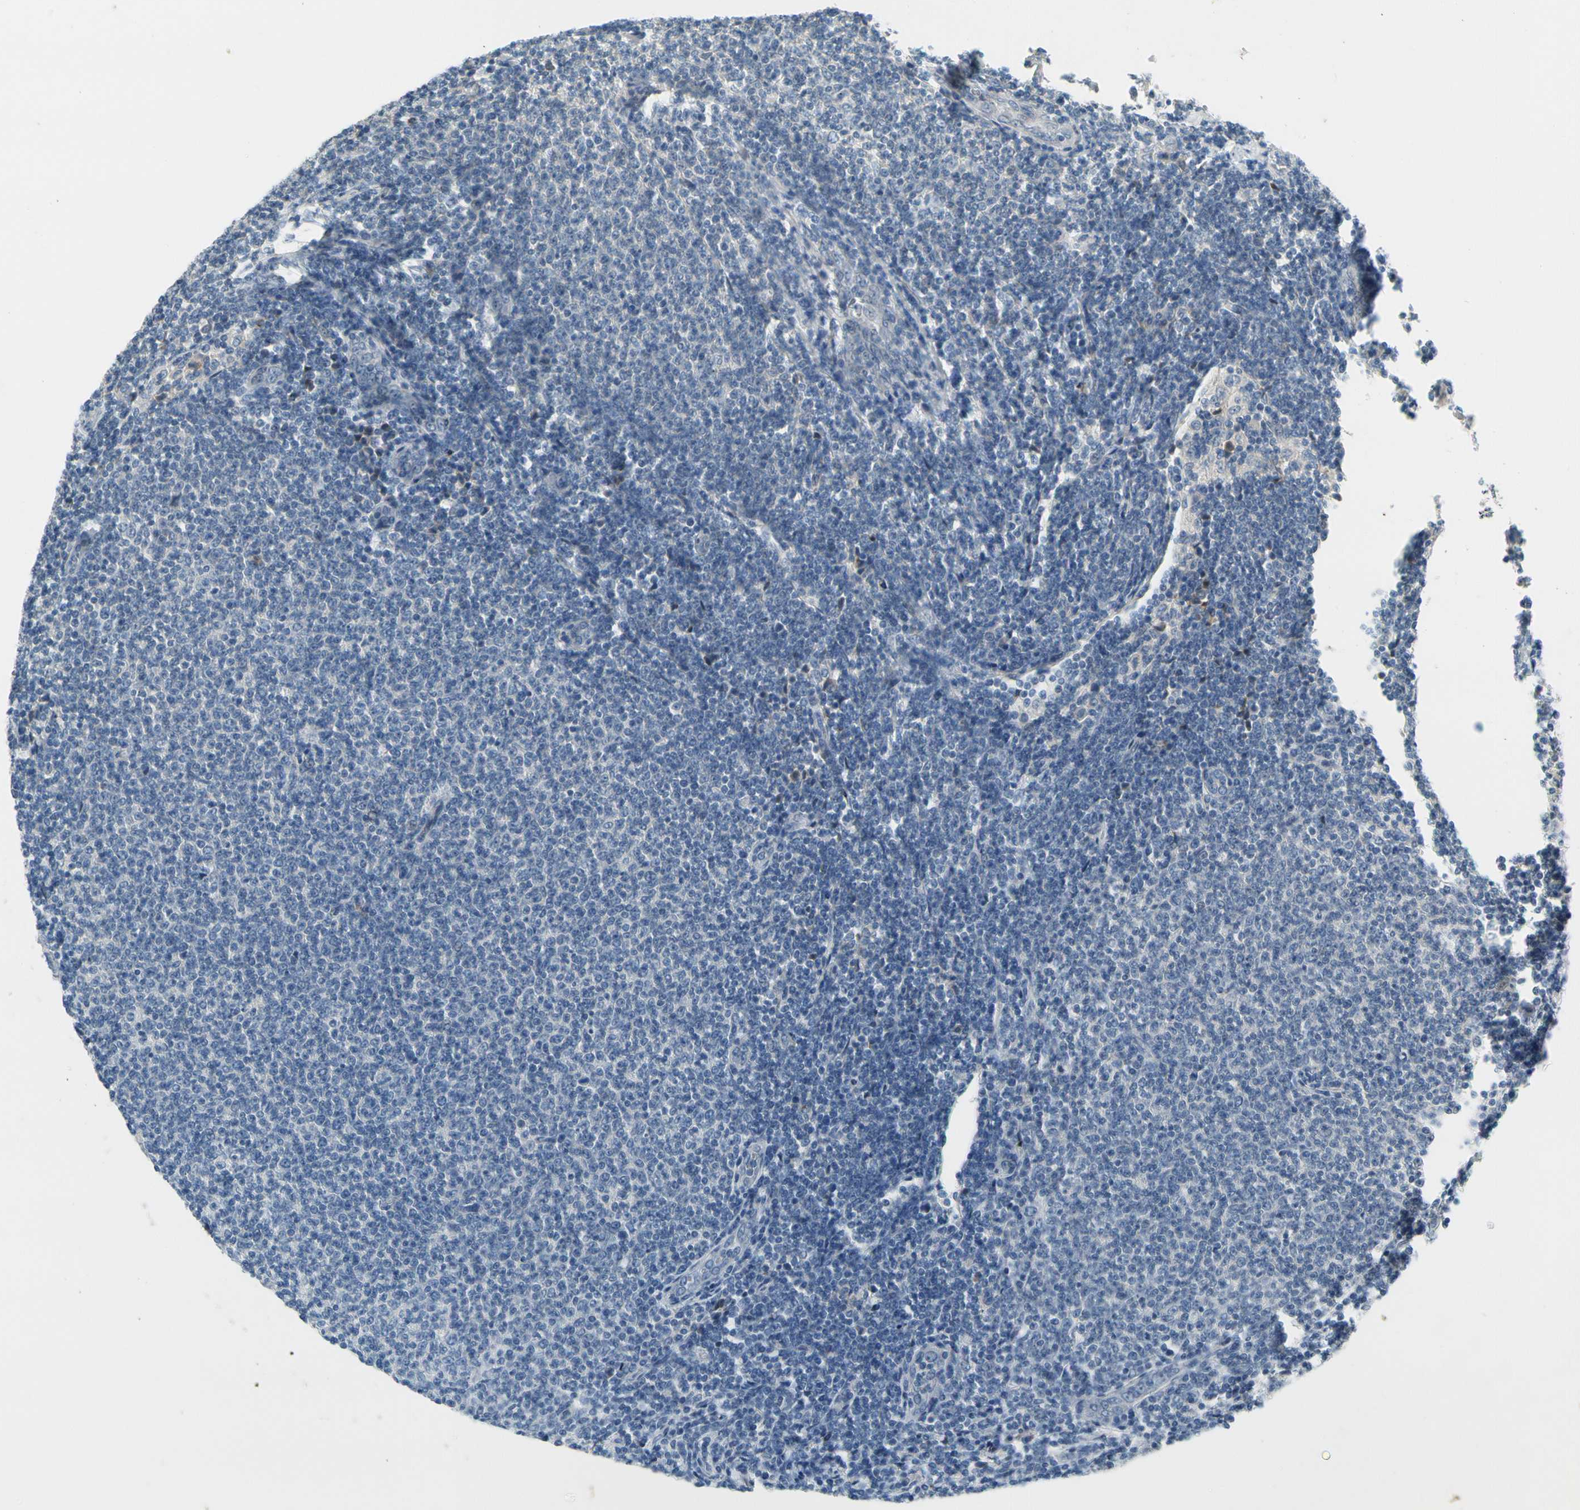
{"staining": {"intensity": "negative", "quantity": "none", "location": "none"}, "tissue": "lymphoma", "cell_type": "Tumor cells", "image_type": "cancer", "snomed": [{"axis": "morphology", "description": "Malignant lymphoma, non-Hodgkin's type, Low grade"}, {"axis": "topography", "description": "Lymph node"}], "caption": "A high-resolution image shows immunohistochemistry staining of lymphoma, which displays no significant expression in tumor cells.", "gene": "PIP5K1B", "patient": {"sex": "male", "age": 66}}